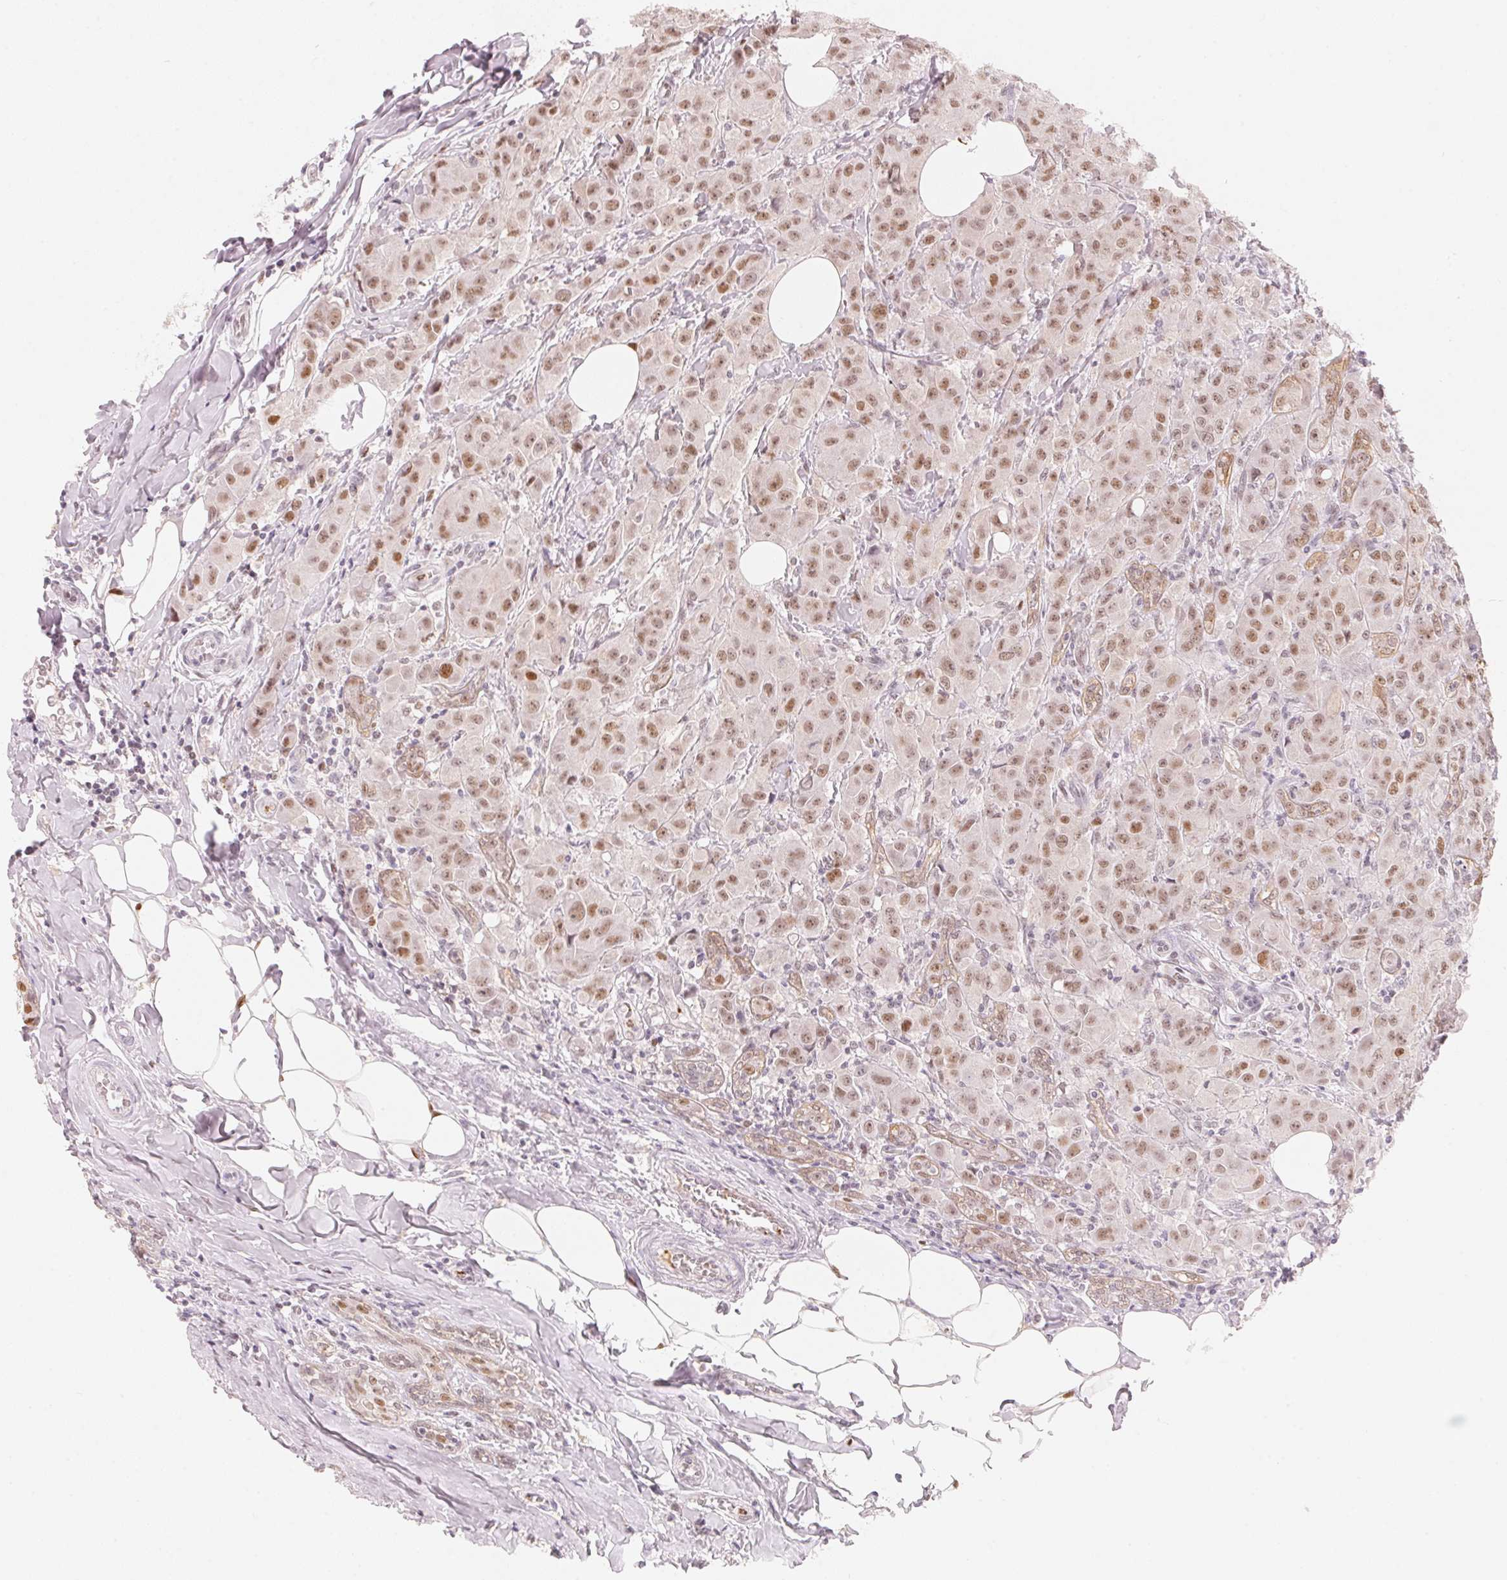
{"staining": {"intensity": "moderate", "quantity": ">75%", "location": "nuclear"}, "tissue": "breast cancer", "cell_type": "Tumor cells", "image_type": "cancer", "snomed": [{"axis": "morphology", "description": "Normal tissue, NOS"}, {"axis": "morphology", "description": "Duct carcinoma"}, {"axis": "topography", "description": "Breast"}], "caption": "Immunohistochemistry (IHC) (DAB) staining of breast cancer reveals moderate nuclear protein expression in about >75% of tumor cells.", "gene": "ARHGAP22", "patient": {"sex": "female", "age": 43}}